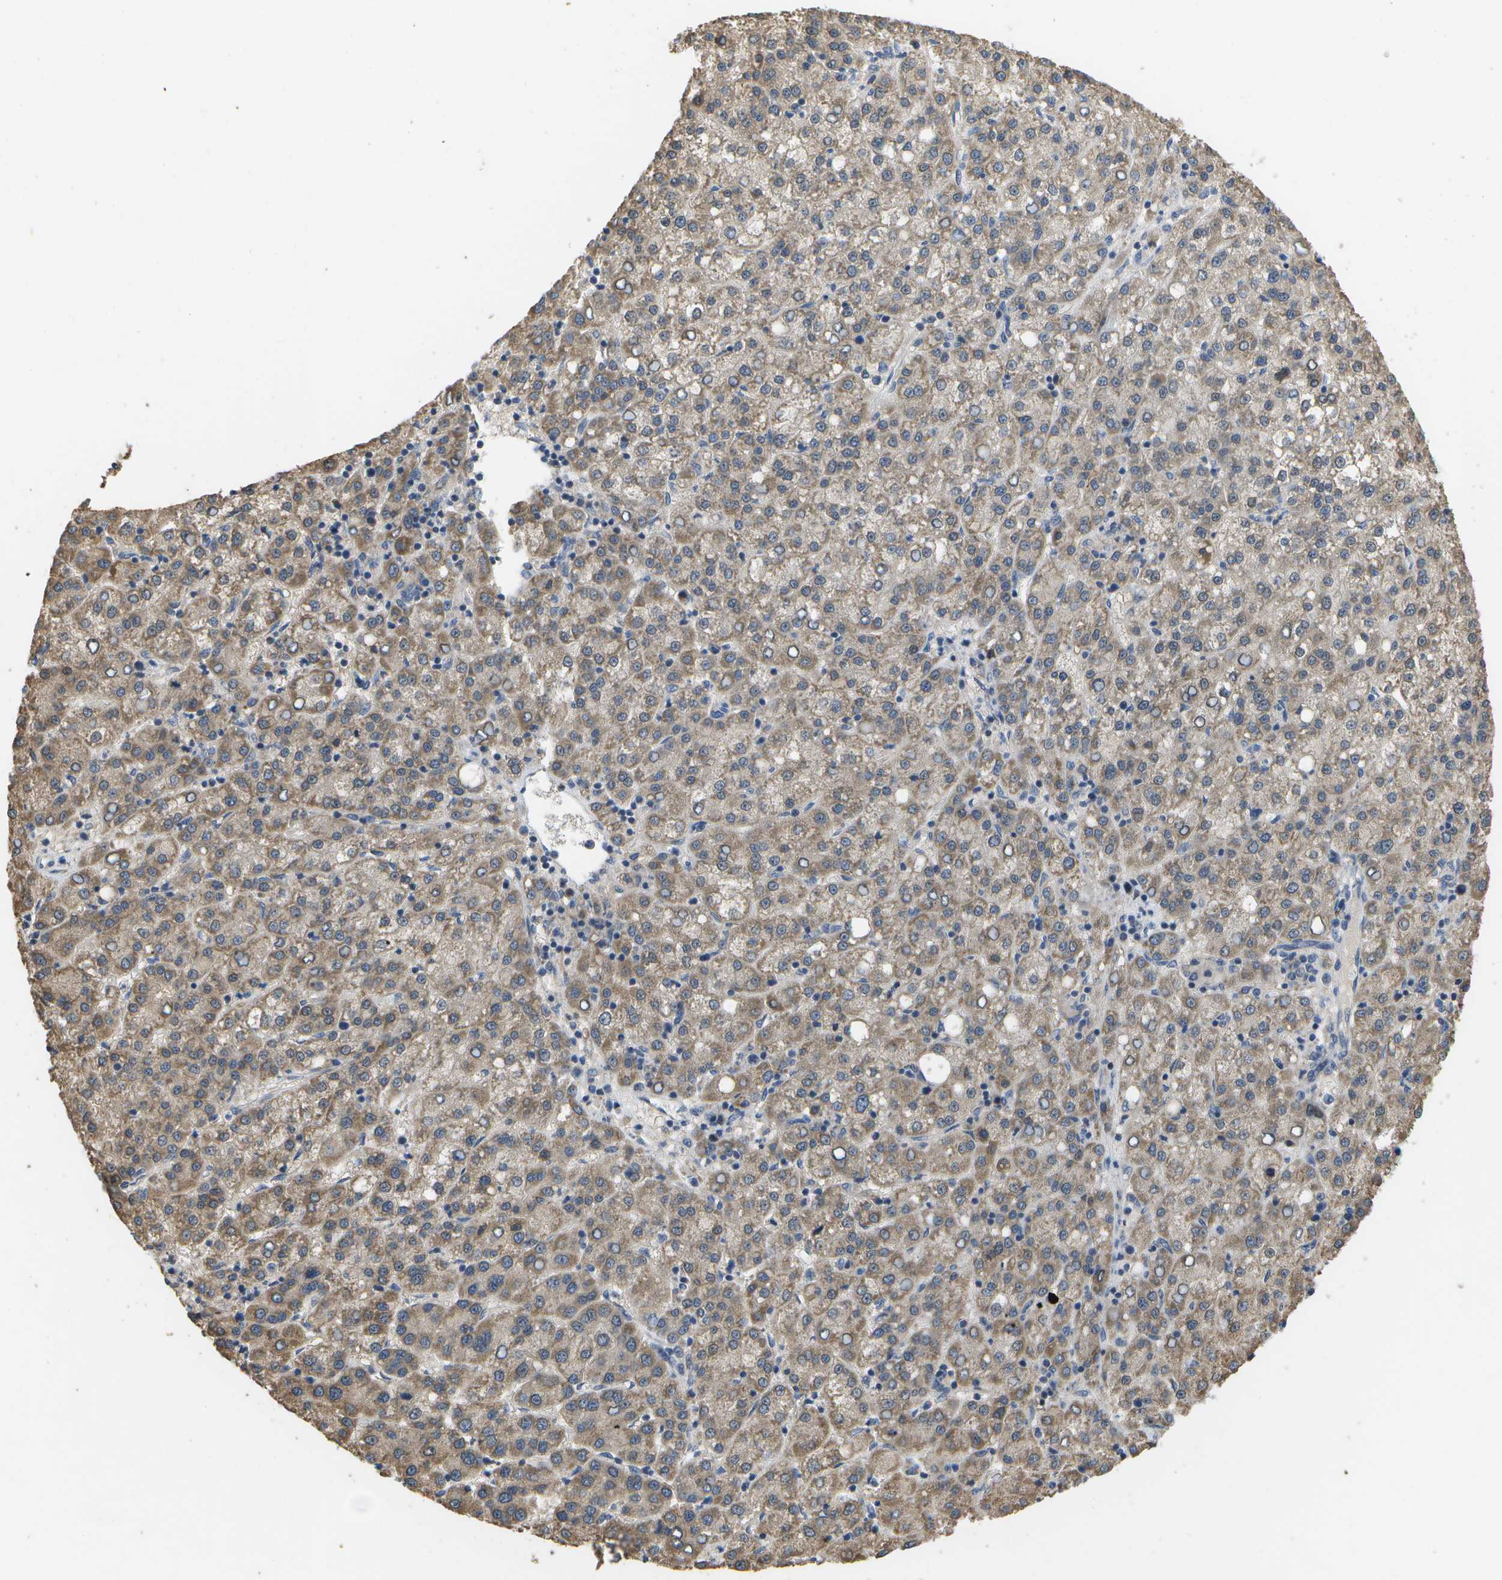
{"staining": {"intensity": "moderate", "quantity": ">75%", "location": "cytoplasmic/membranous"}, "tissue": "liver cancer", "cell_type": "Tumor cells", "image_type": "cancer", "snomed": [{"axis": "morphology", "description": "Carcinoma, Hepatocellular, NOS"}, {"axis": "topography", "description": "Liver"}], "caption": "High-magnification brightfield microscopy of liver hepatocellular carcinoma stained with DAB (brown) and counterstained with hematoxylin (blue). tumor cells exhibit moderate cytoplasmic/membranous staining is identified in about>75% of cells.", "gene": "HADHA", "patient": {"sex": "female", "age": 58}}